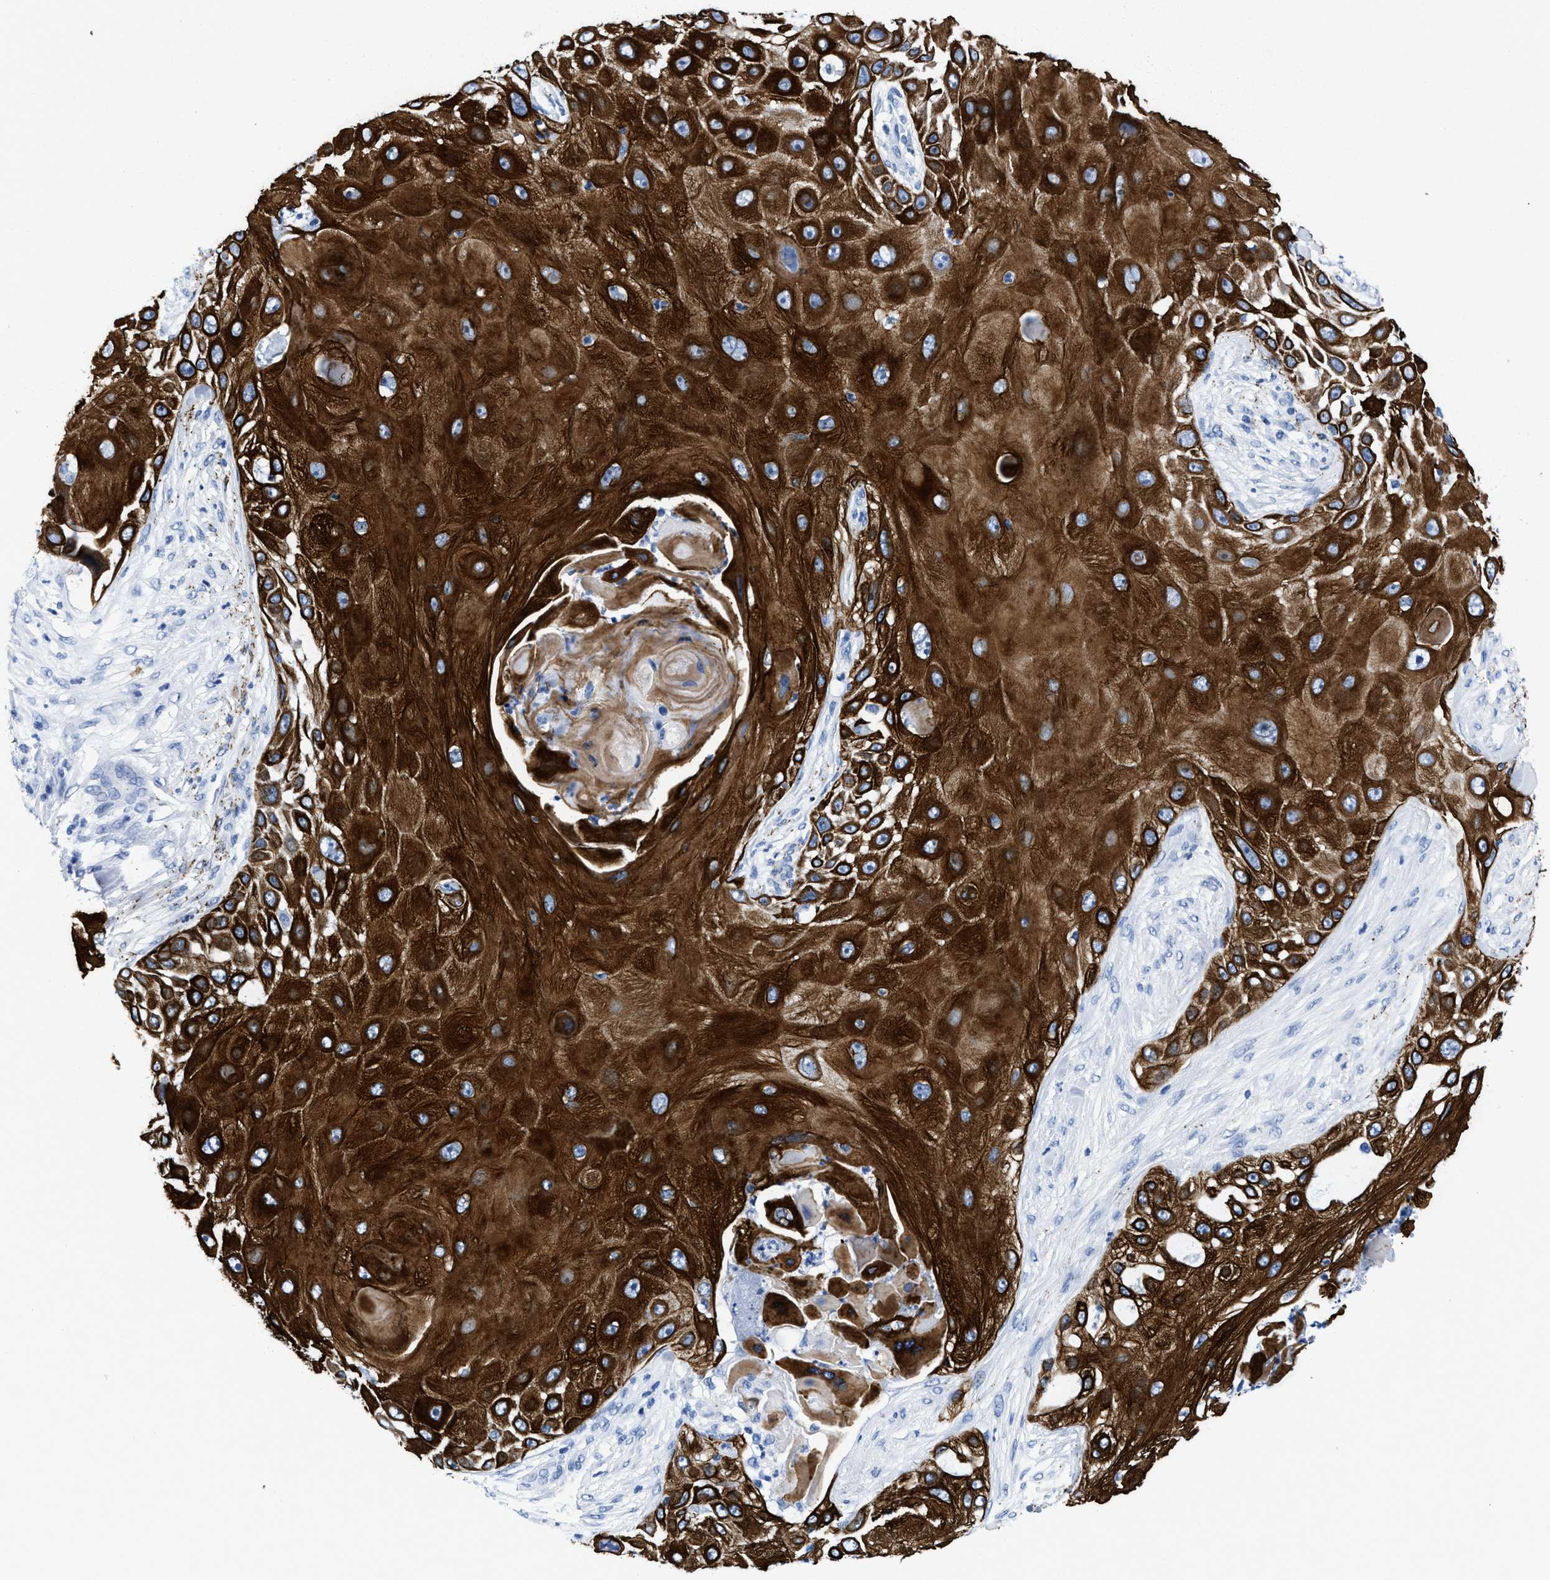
{"staining": {"intensity": "strong", "quantity": ">75%", "location": "cytoplasmic/membranous"}, "tissue": "skin cancer", "cell_type": "Tumor cells", "image_type": "cancer", "snomed": [{"axis": "morphology", "description": "Squamous cell carcinoma, NOS"}, {"axis": "topography", "description": "Skin"}], "caption": "This image shows IHC staining of human squamous cell carcinoma (skin), with high strong cytoplasmic/membranous staining in approximately >75% of tumor cells.", "gene": "DUSP26", "patient": {"sex": "female", "age": 44}}